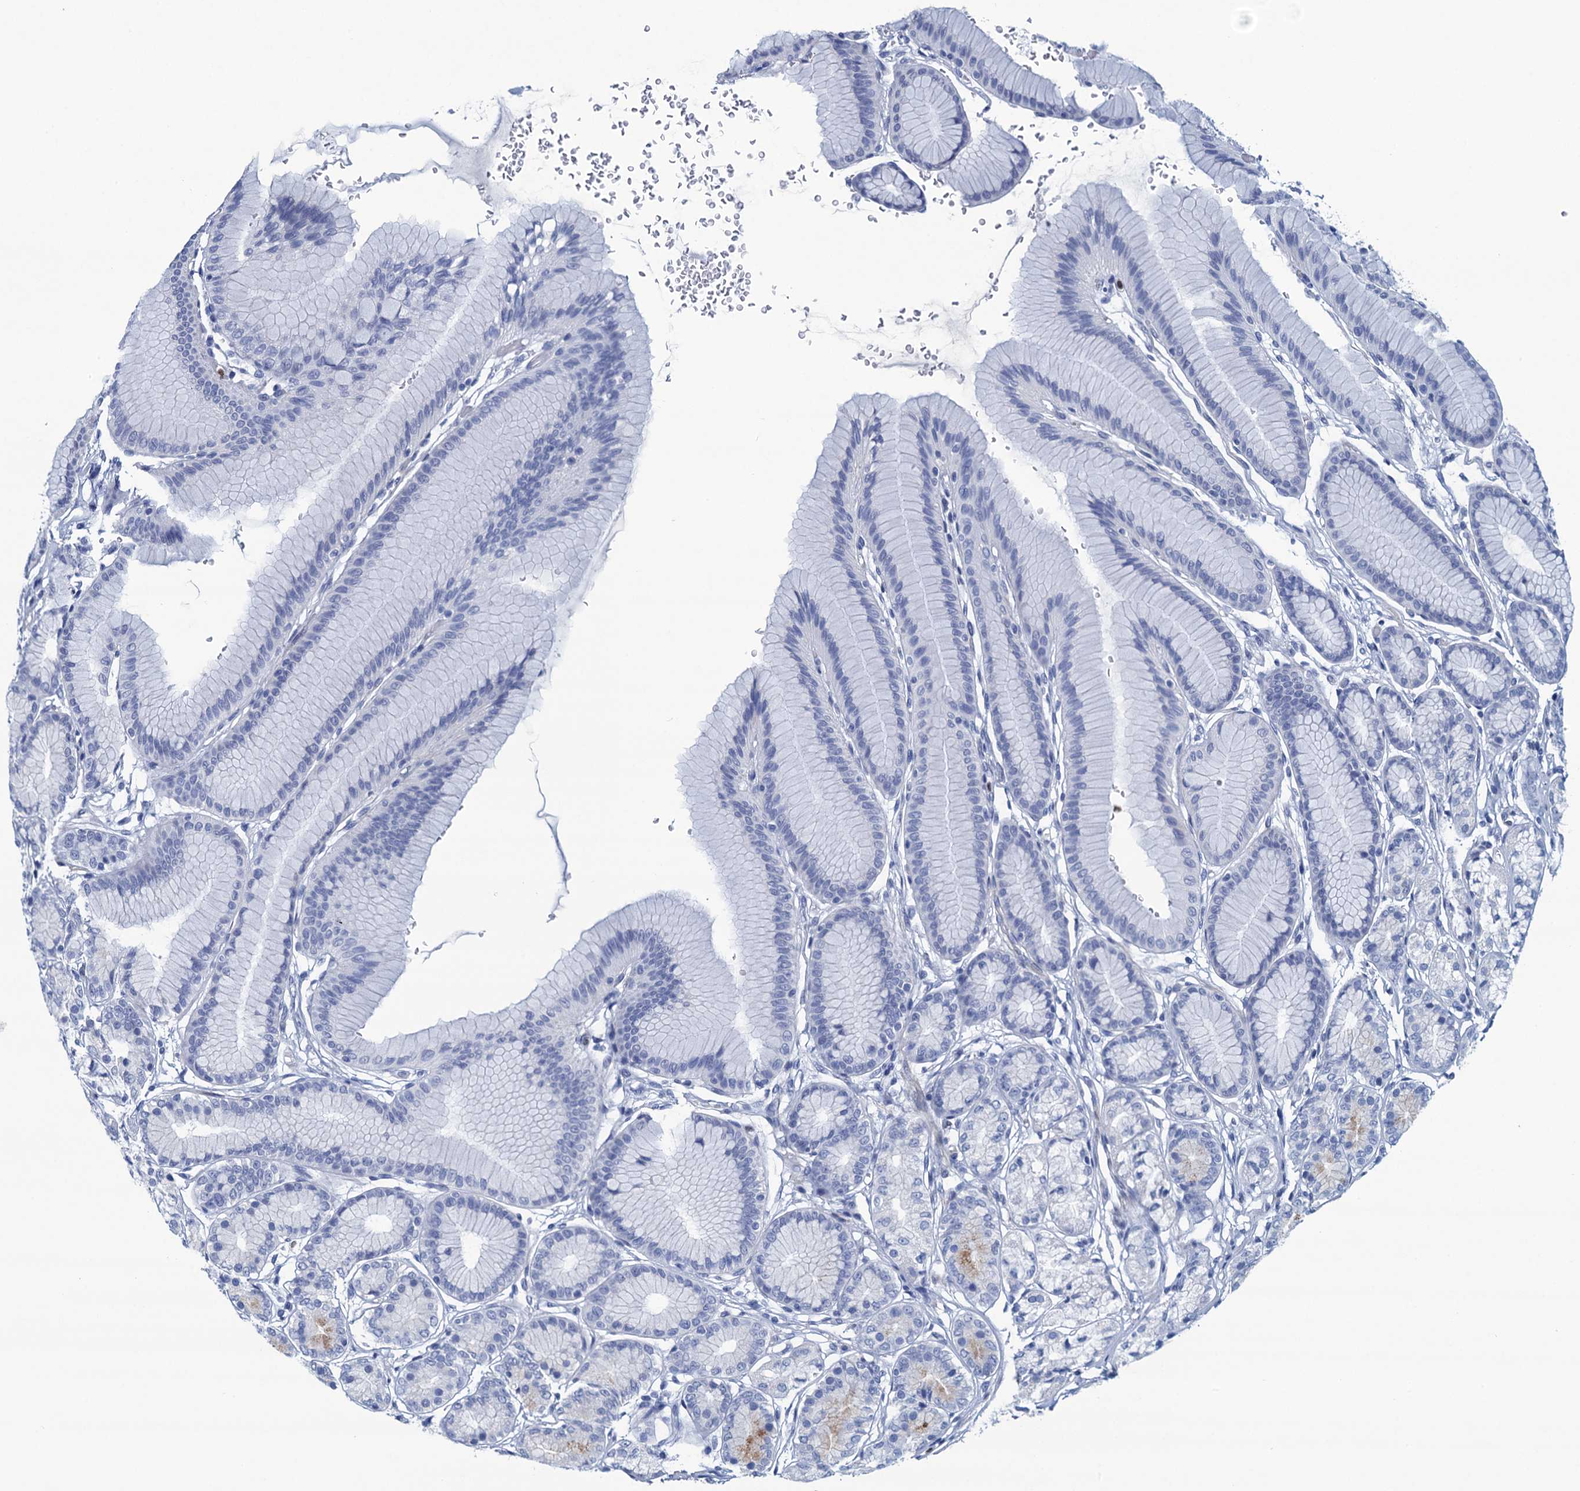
{"staining": {"intensity": "moderate", "quantity": "<25%", "location": "cytoplasmic/membranous"}, "tissue": "stomach", "cell_type": "Glandular cells", "image_type": "normal", "snomed": [{"axis": "morphology", "description": "Normal tissue, NOS"}, {"axis": "morphology", "description": "Adenocarcinoma, NOS"}, {"axis": "morphology", "description": "Adenocarcinoma, High grade"}, {"axis": "topography", "description": "Stomach, upper"}, {"axis": "topography", "description": "Stomach"}], "caption": "IHC photomicrograph of normal stomach: stomach stained using immunohistochemistry shows low levels of moderate protein expression localized specifically in the cytoplasmic/membranous of glandular cells, appearing as a cytoplasmic/membranous brown color.", "gene": "RHCG", "patient": {"sex": "female", "age": 65}}